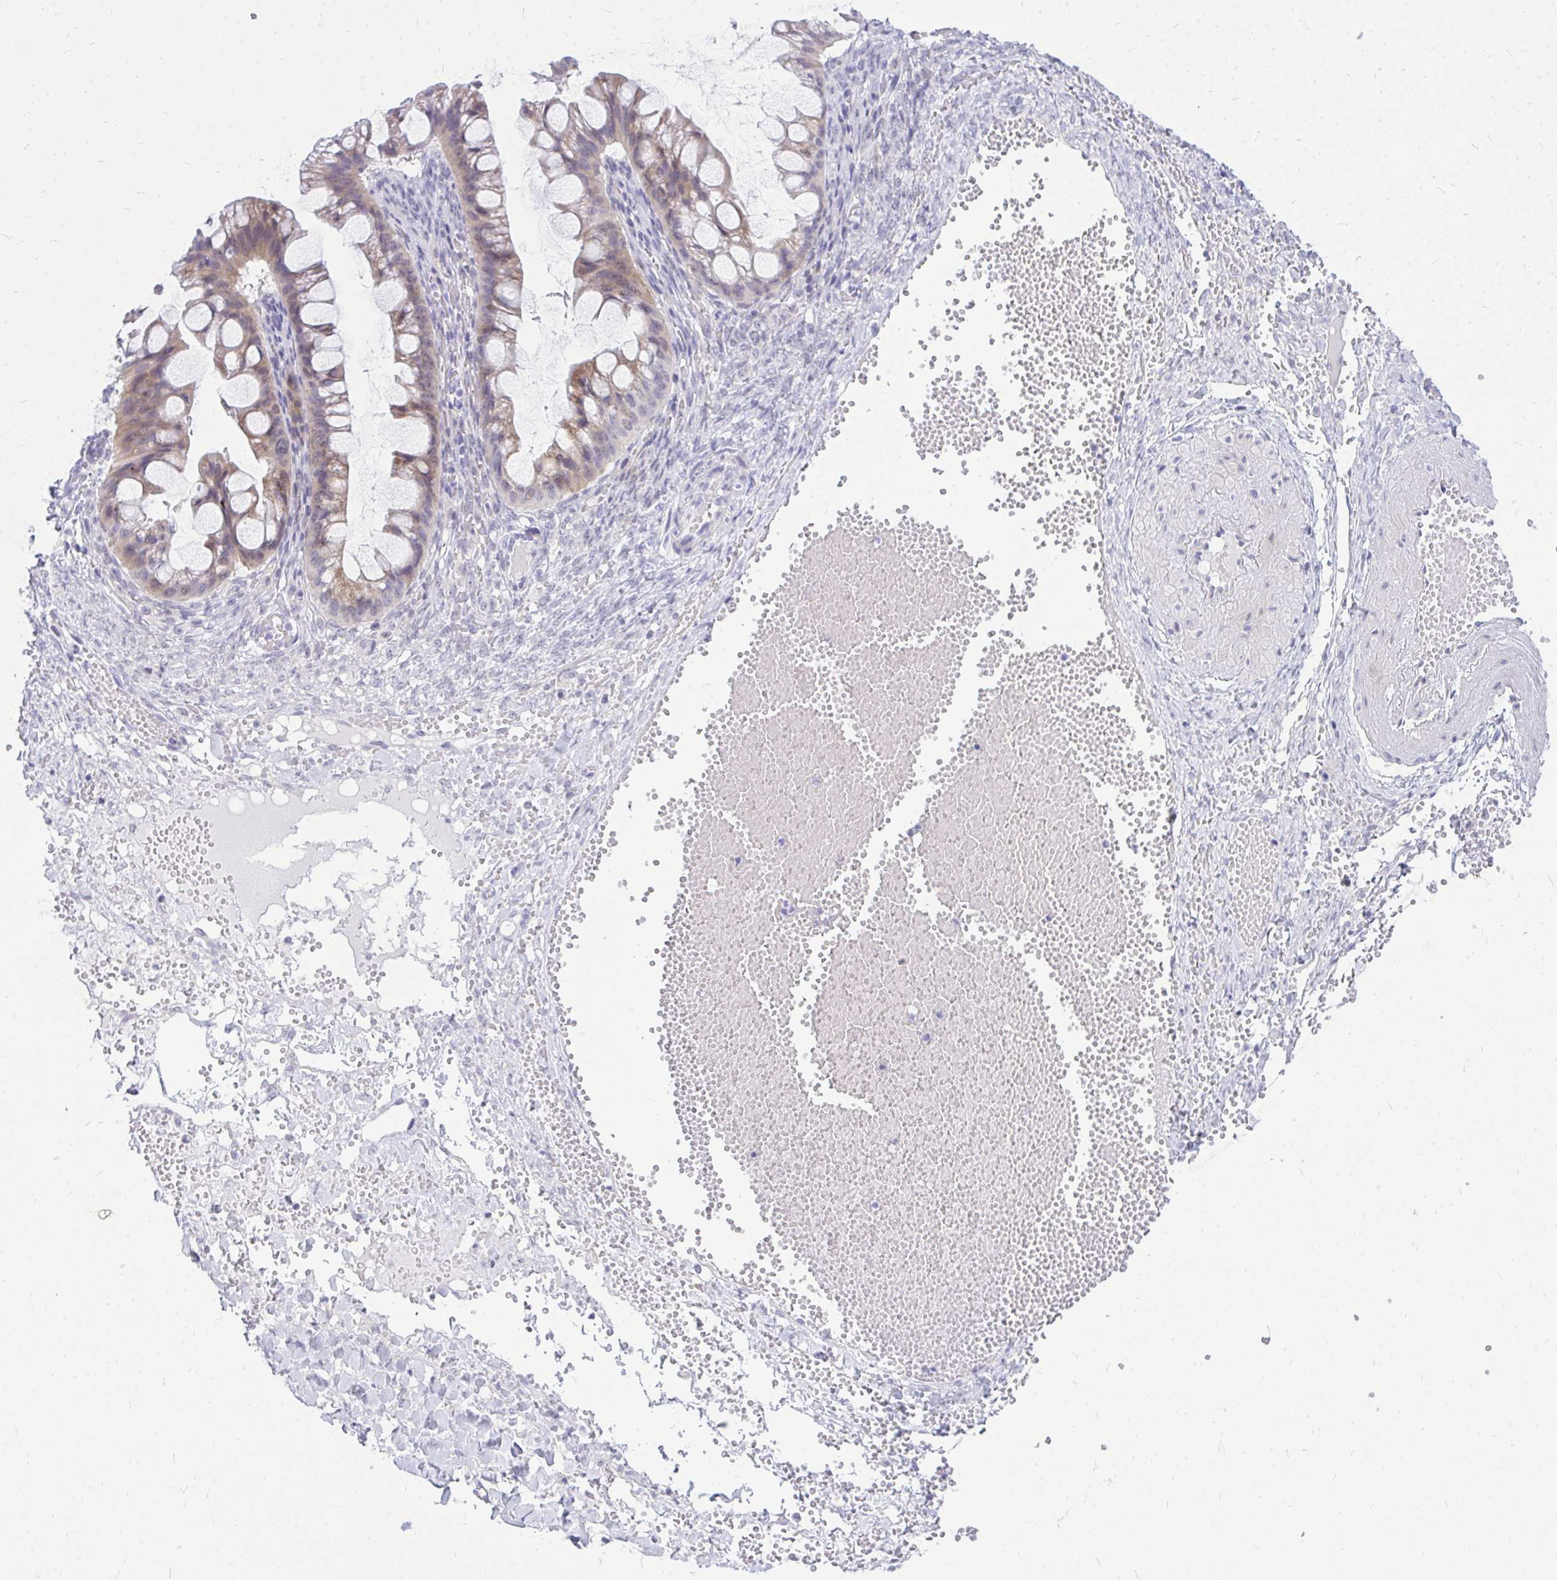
{"staining": {"intensity": "weak", "quantity": ">75%", "location": "cytoplasmic/membranous"}, "tissue": "ovarian cancer", "cell_type": "Tumor cells", "image_type": "cancer", "snomed": [{"axis": "morphology", "description": "Cystadenocarcinoma, mucinous, NOS"}, {"axis": "topography", "description": "Ovary"}], "caption": "An image of mucinous cystadenocarcinoma (ovarian) stained for a protein demonstrates weak cytoplasmic/membranous brown staining in tumor cells.", "gene": "ZSCAN25", "patient": {"sex": "female", "age": 73}}